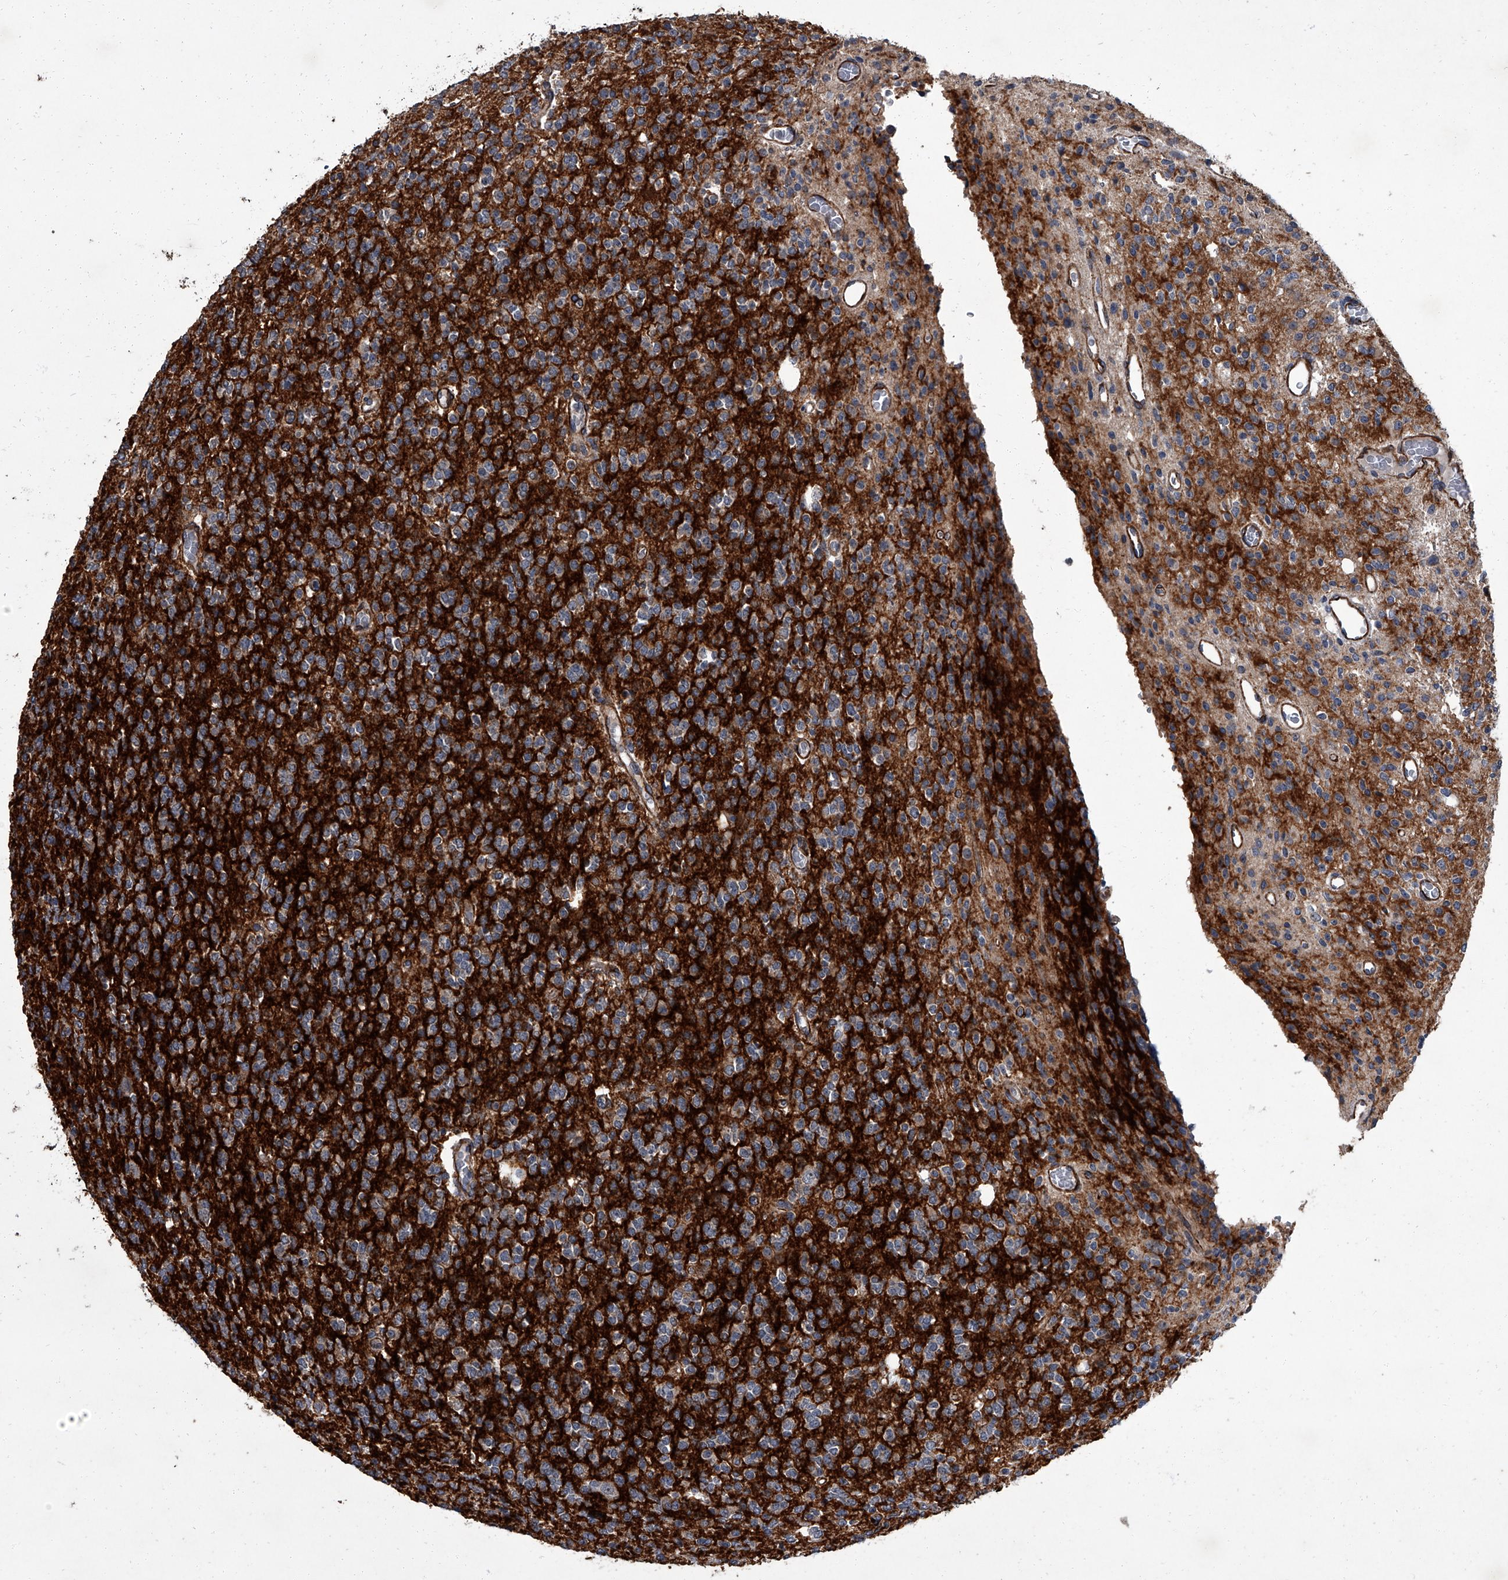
{"staining": {"intensity": "negative", "quantity": "none", "location": "none"}, "tissue": "glioma", "cell_type": "Tumor cells", "image_type": "cancer", "snomed": [{"axis": "morphology", "description": "Glioma, malignant, High grade"}, {"axis": "topography", "description": "Brain"}], "caption": "There is no significant staining in tumor cells of malignant glioma (high-grade). The staining was performed using DAB to visualize the protein expression in brown, while the nuclei were stained in blue with hematoxylin (Magnification: 20x).", "gene": "SIRT4", "patient": {"sex": "male", "age": 34}}